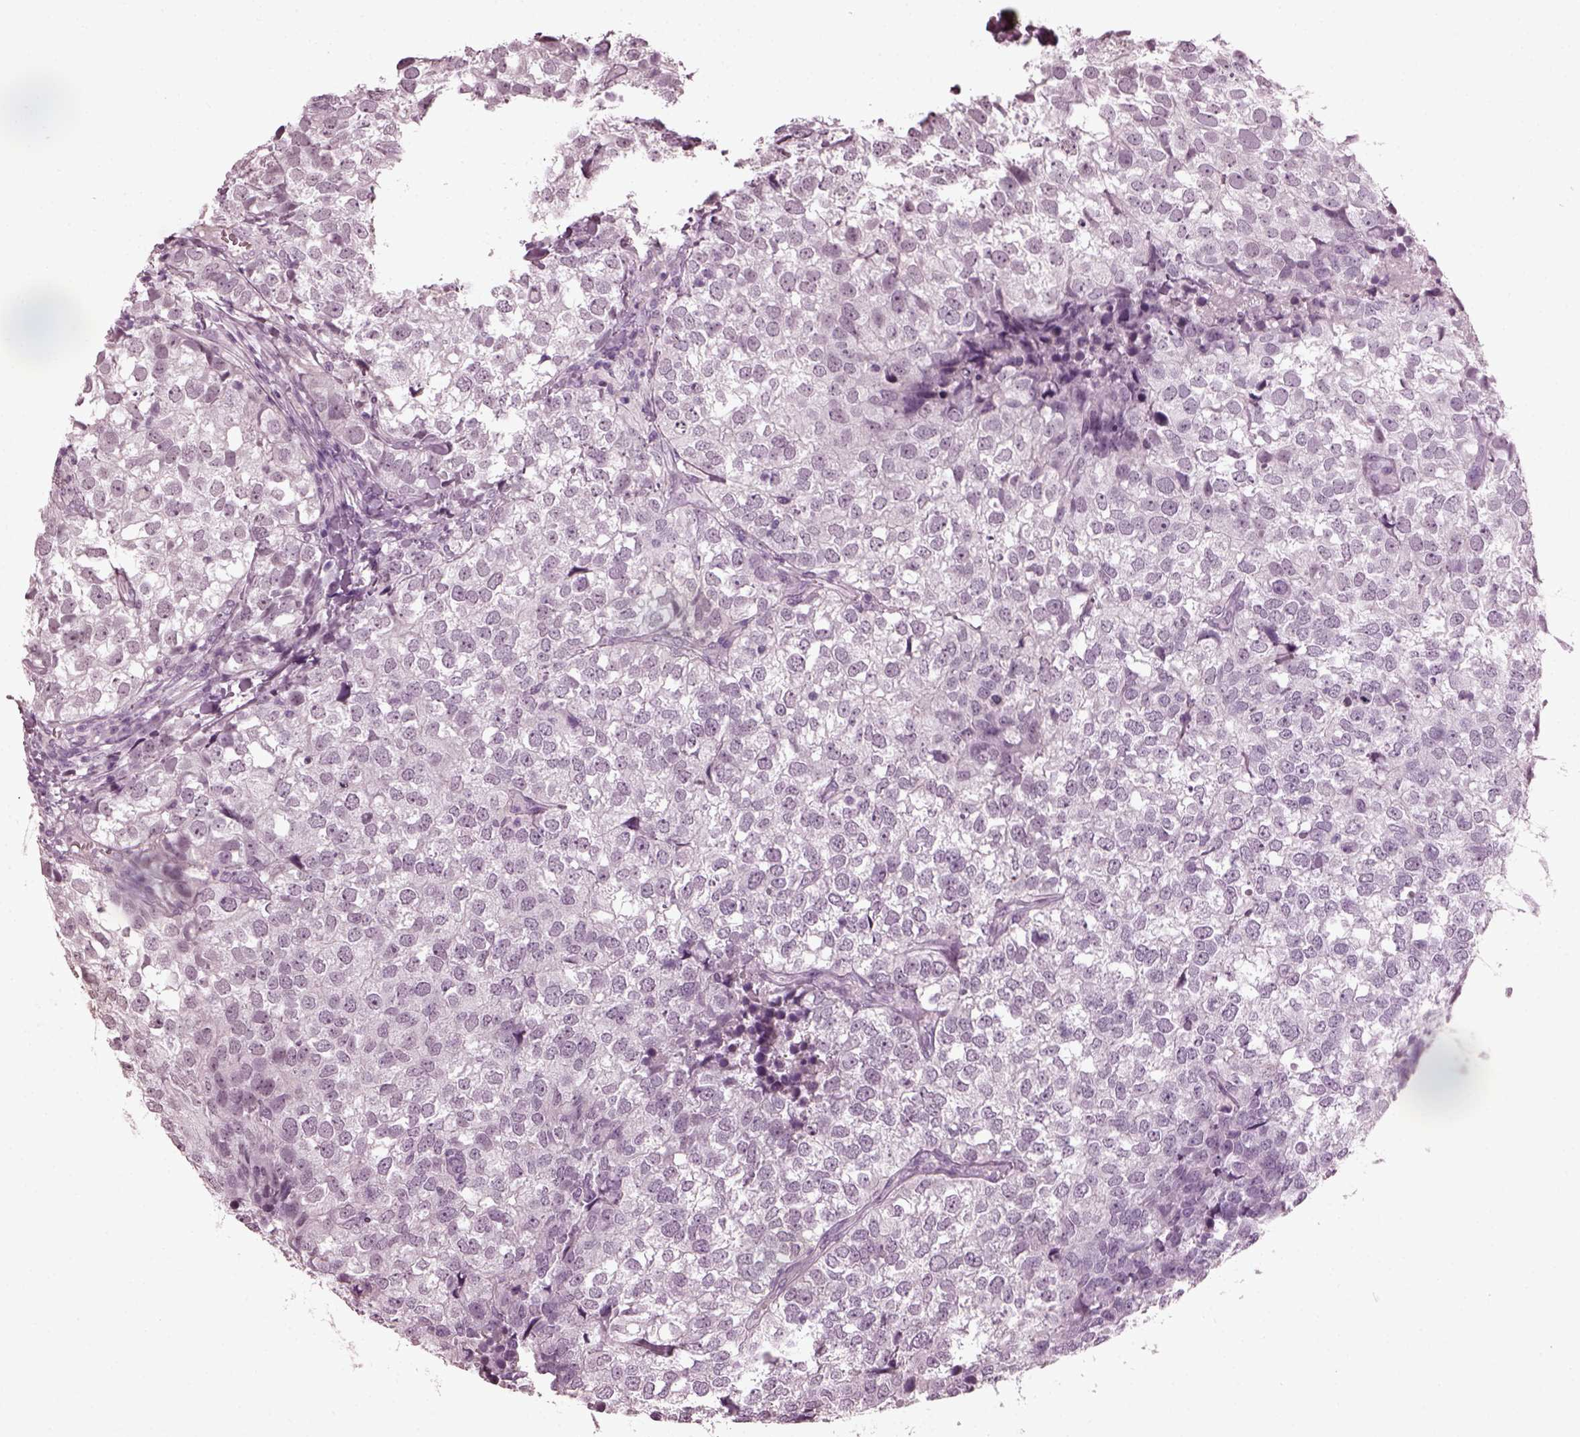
{"staining": {"intensity": "negative", "quantity": "none", "location": "none"}, "tissue": "breast cancer", "cell_type": "Tumor cells", "image_type": "cancer", "snomed": [{"axis": "morphology", "description": "Duct carcinoma"}, {"axis": "topography", "description": "Breast"}], "caption": "Immunohistochemical staining of breast cancer (invasive ductal carcinoma) demonstrates no significant staining in tumor cells.", "gene": "SLC6A17", "patient": {"sex": "female", "age": 30}}